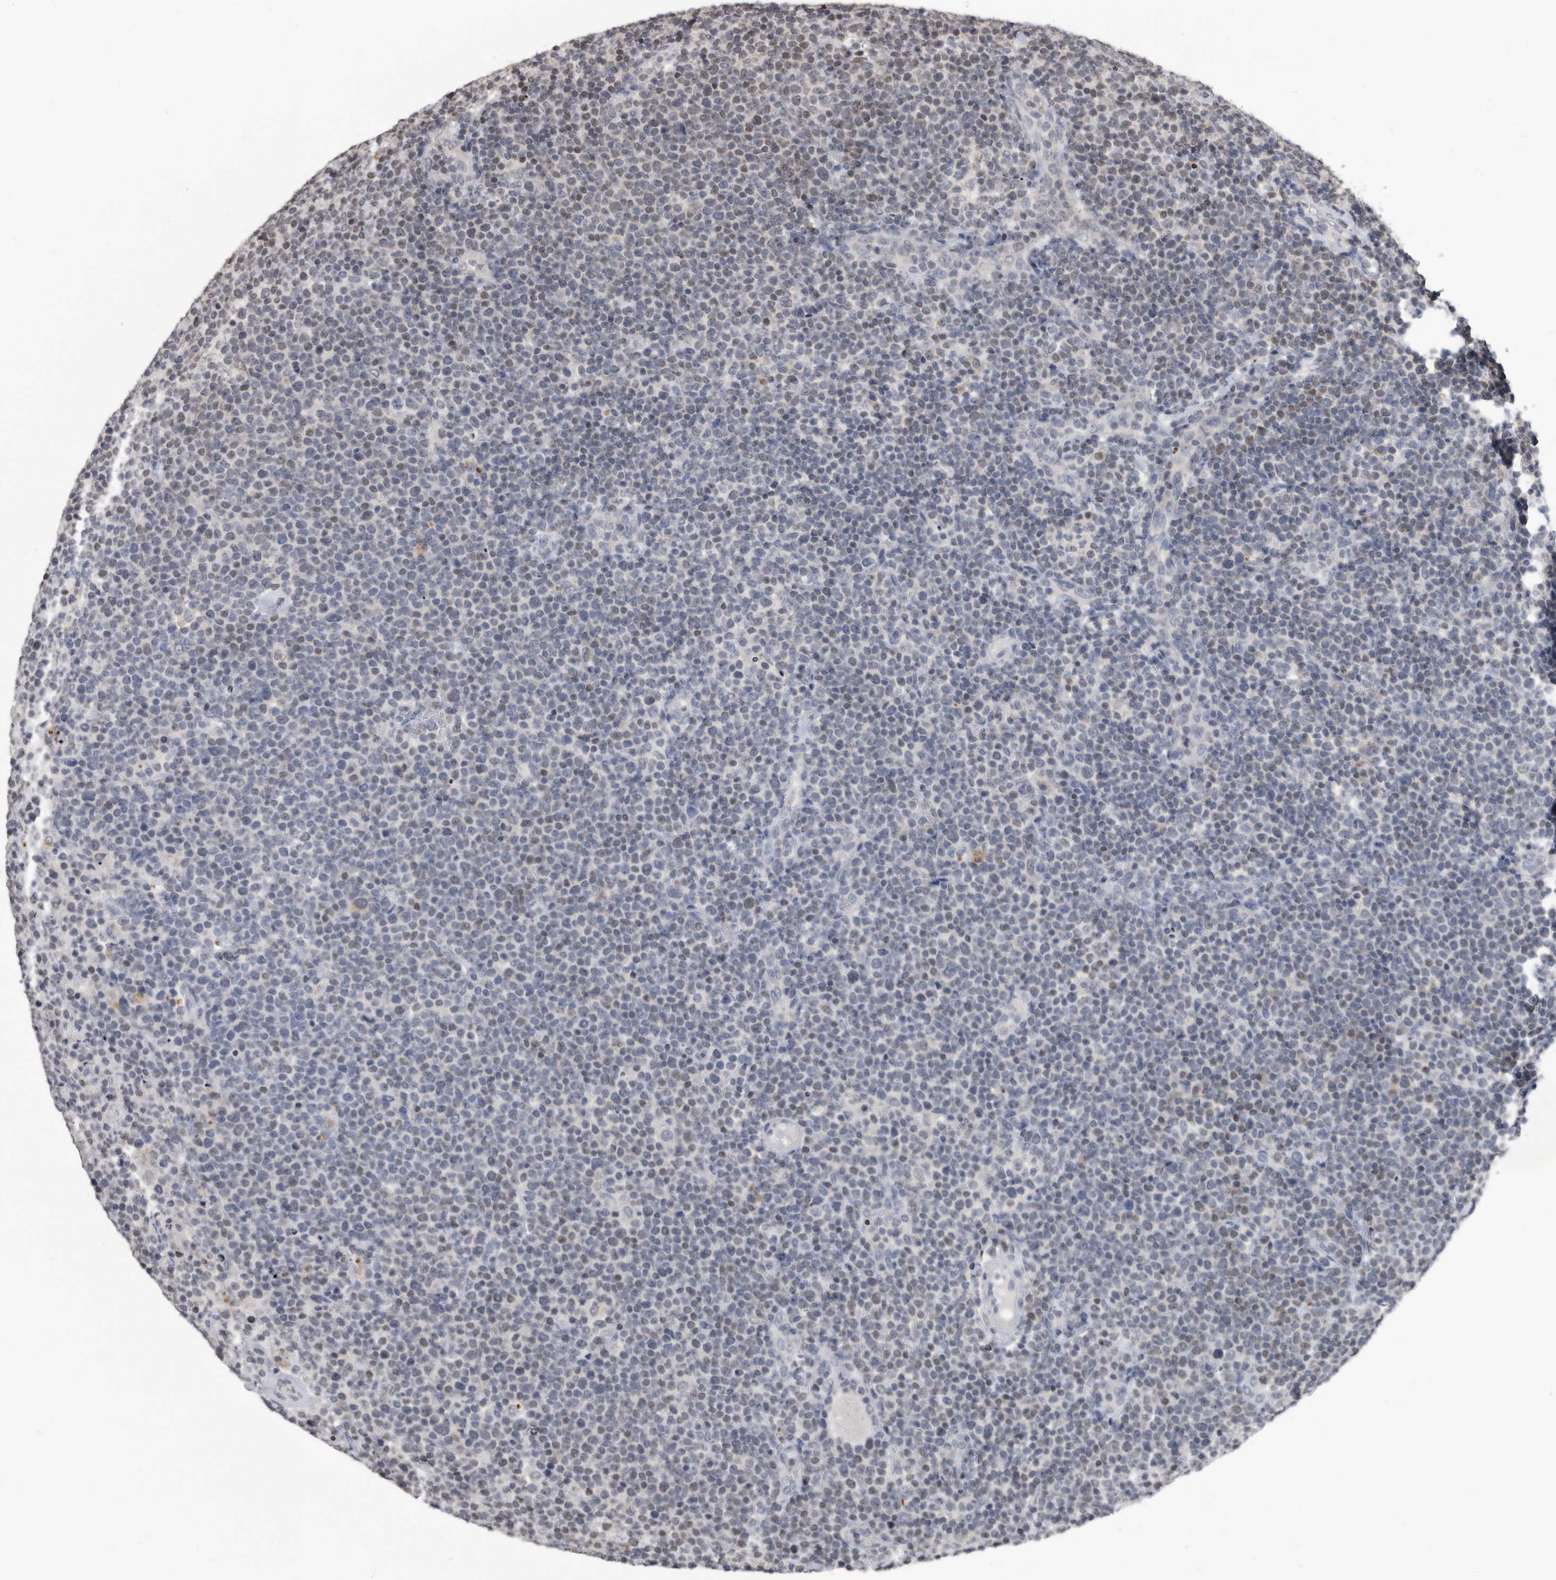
{"staining": {"intensity": "weak", "quantity": "25%-75%", "location": "nuclear"}, "tissue": "lymphoma", "cell_type": "Tumor cells", "image_type": "cancer", "snomed": [{"axis": "morphology", "description": "Malignant lymphoma, non-Hodgkin's type, High grade"}, {"axis": "topography", "description": "Lymph node"}], "caption": "Weak nuclear staining is appreciated in about 25%-75% of tumor cells in lymphoma. The staining was performed using DAB, with brown indicating positive protein expression. Nuclei are stained blue with hematoxylin.", "gene": "TSTD1", "patient": {"sex": "male", "age": 61}}